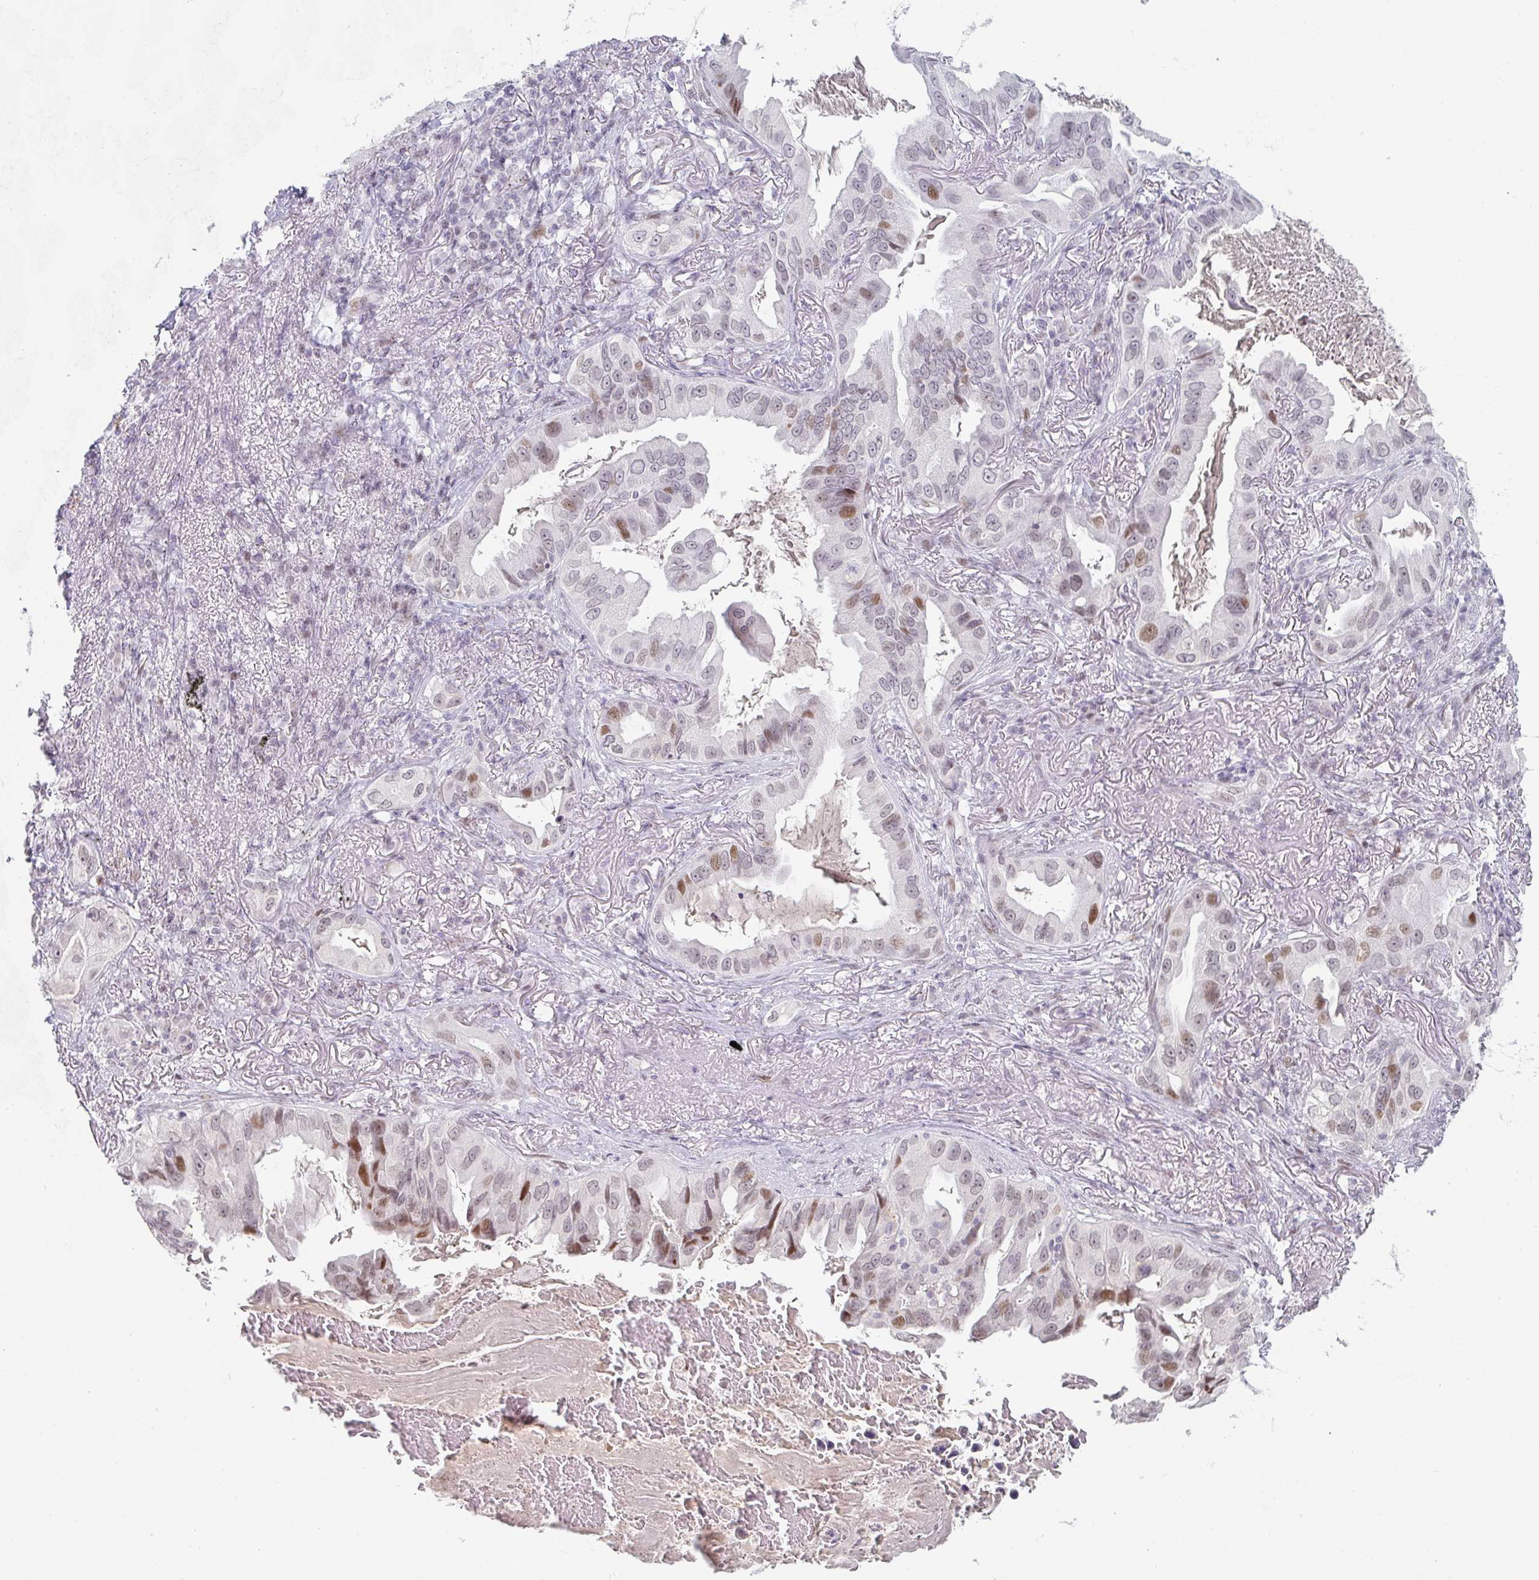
{"staining": {"intensity": "moderate", "quantity": "<25%", "location": "nuclear"}, "tissue": "lung cancer", "cell_type": "Tumor cells", "image_type": "cancer", "snomed": [{"axis": "morphology", "description": "Adenocarcinoma, NOS"}, {"axis": "topography", "description": "Lung"}], "caption": "A photomicrograph showing moderate nuclear staining in about <25% of tumor cells in adenocarcinoma (lung), as visualized by brown immunohistochemical staining.", "gene": "LIN54", "patient": {"sex": "female", "age": 69}}